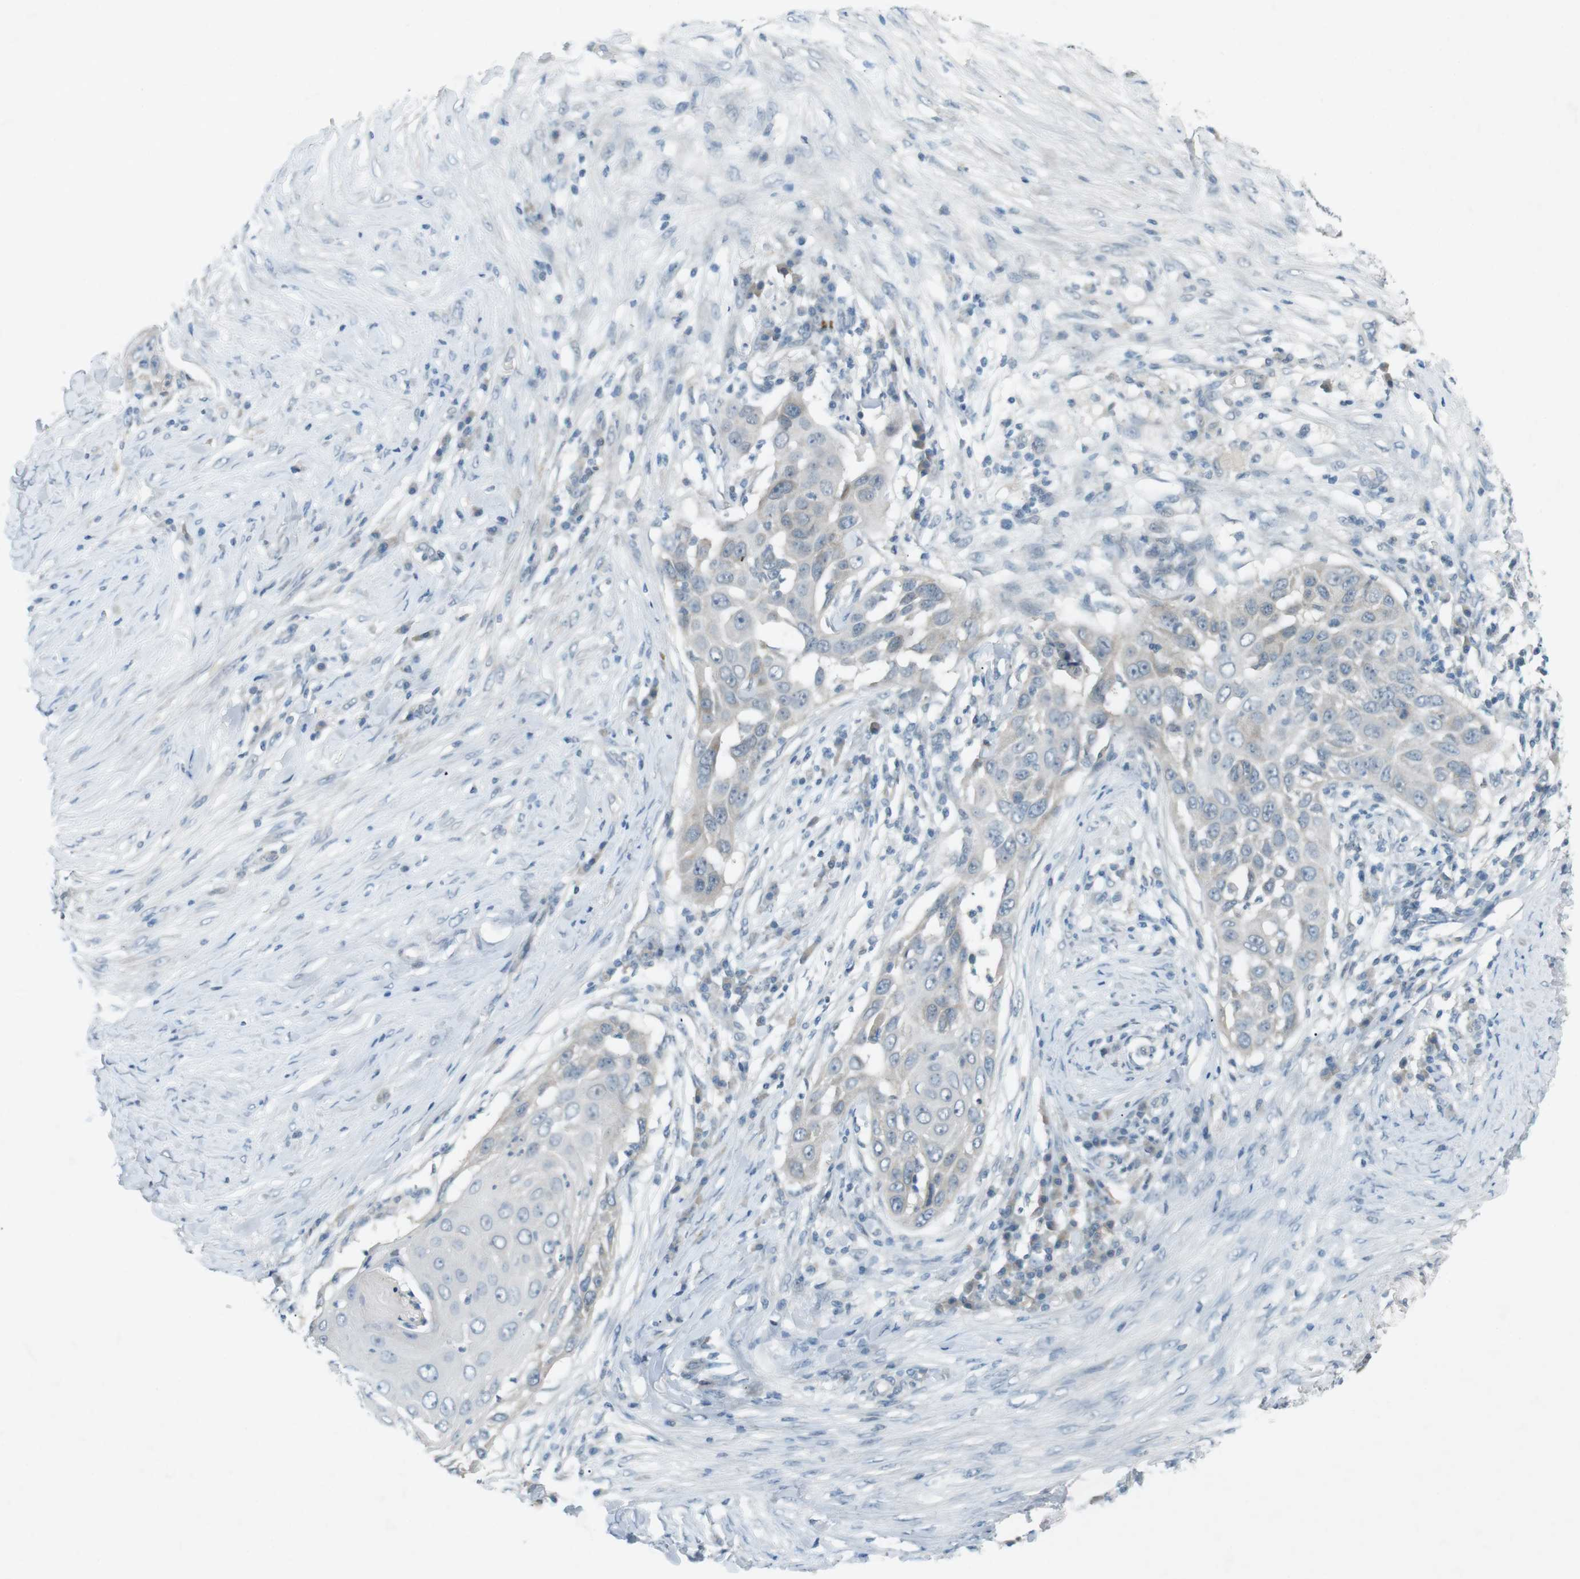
{"staining": {"intensity": "negative", "quantity": "none", "location": "none"}, "tissue": "skin cancer", "cell_type": "Tumor cells", "image_type": "cancer", "snomed": [{"axis": "morphology", "description": "Squamous cell carcinoma, NOS"}, {"axis": "topography", "description": "Skin"}], "caption": "Skin squamous cell carcinoma was stained to show a protein in brown. There is no significant staining in tumor cells. The staining was performed using DAB (3,3'-diaminobenzidine) to visualize the protein expression in brown, while the nuclei were stained in blue with hematoxylin (Magnification: 20x).", "gene": "RTN3", "patient": {"sex": "female", "age": 44}}